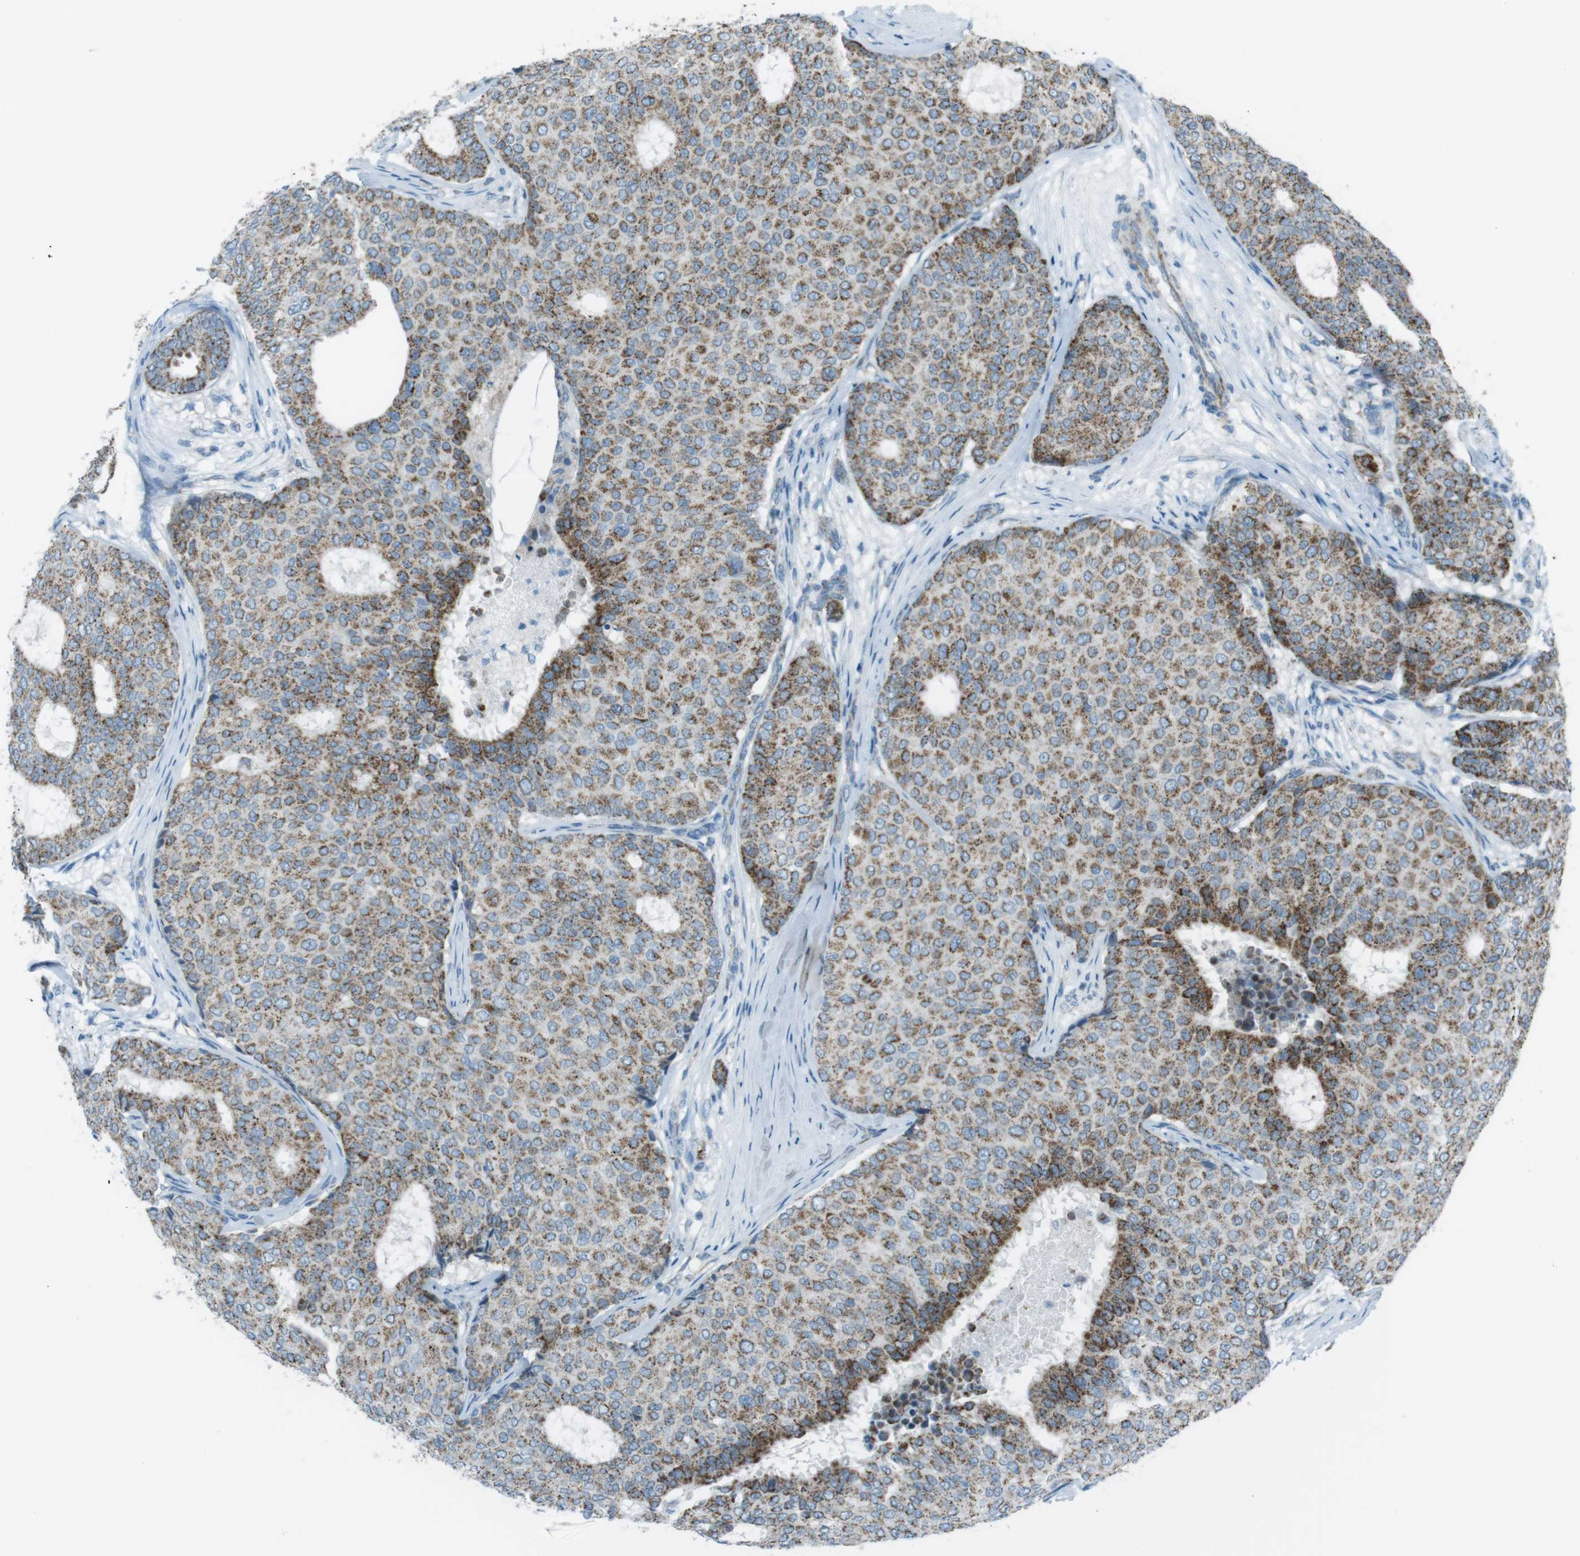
{"staining": {"intensity": "moderate", "quantity": ">75%", "location": "cytoplasmic/membranous"}, "tissue": "breast cancer", "cell_type": "Tumor cells", "image_type": "cancer", "snomed": [{"axis": "morphology", "description": "Duct carcinoma"}, {"axis": "topography", "description": "Breast"}], "caption": "Immunohistochemical staining of breast cancer (intraductal carcinoma) displays medium levels of moderate cytoplasmic/membranous positivity in approximately >75% of tumor cells.", "gene": "DNAJA3", "patient": {"sex": "female", "age": 75}}